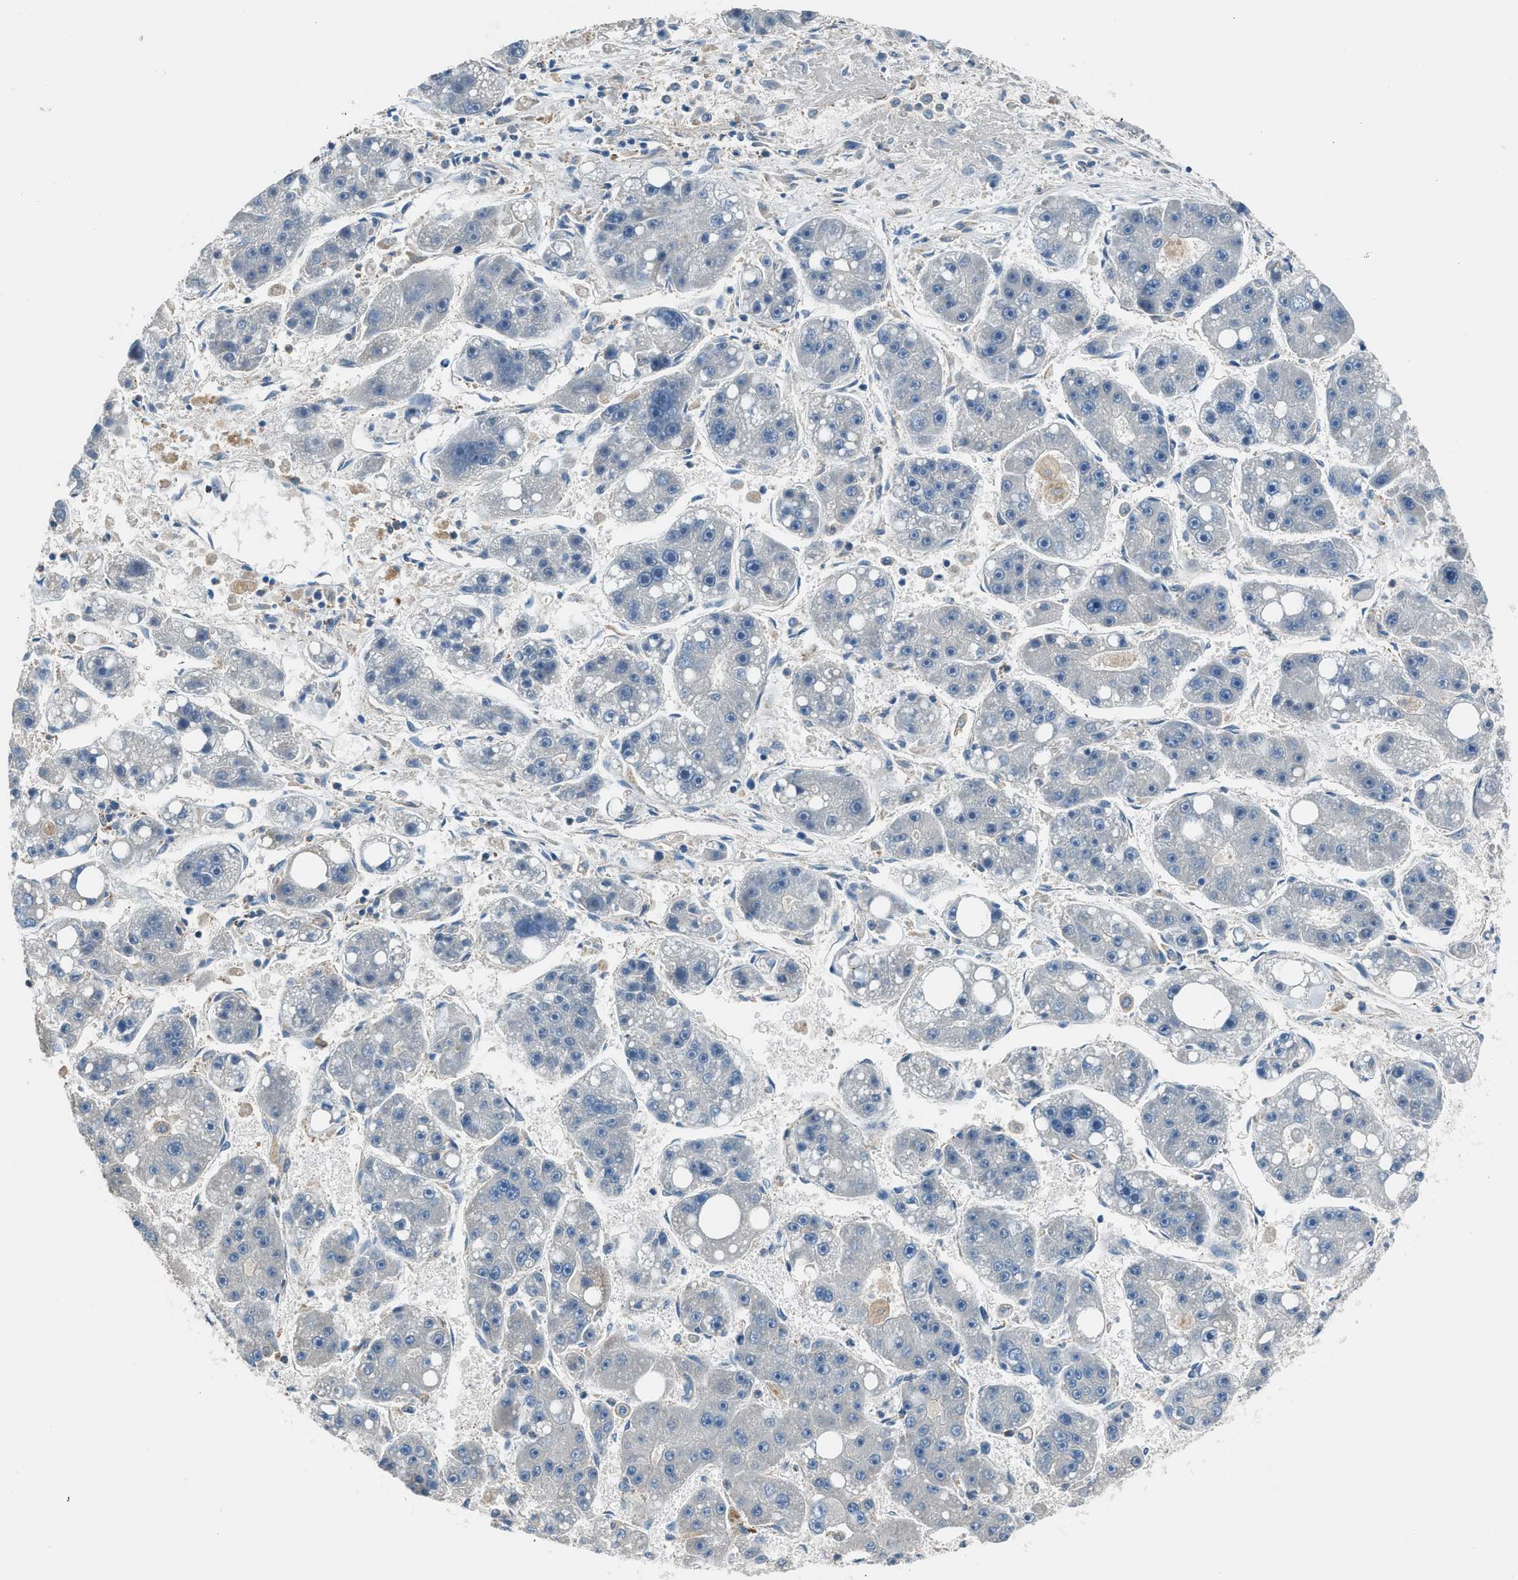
{"staining": {"intensity": "negative", "quantity": "none", "location": "none"}, "tissue": "liver cancer", "cell_type": "Tumor cells", "image_type": "cancer", "snomed": [{"axis": "morphology", "description": "Carcinoma, Hepatocellular, NOS"}, {"axis": "topography", "description": "Liver"}], "caption": "This is an IHC micrograph of hepatocellular carcinoma (liver). There is no staining in tumor cells.", "gene": "LMLN", "patient": {"sex": "female", "age": 61}}